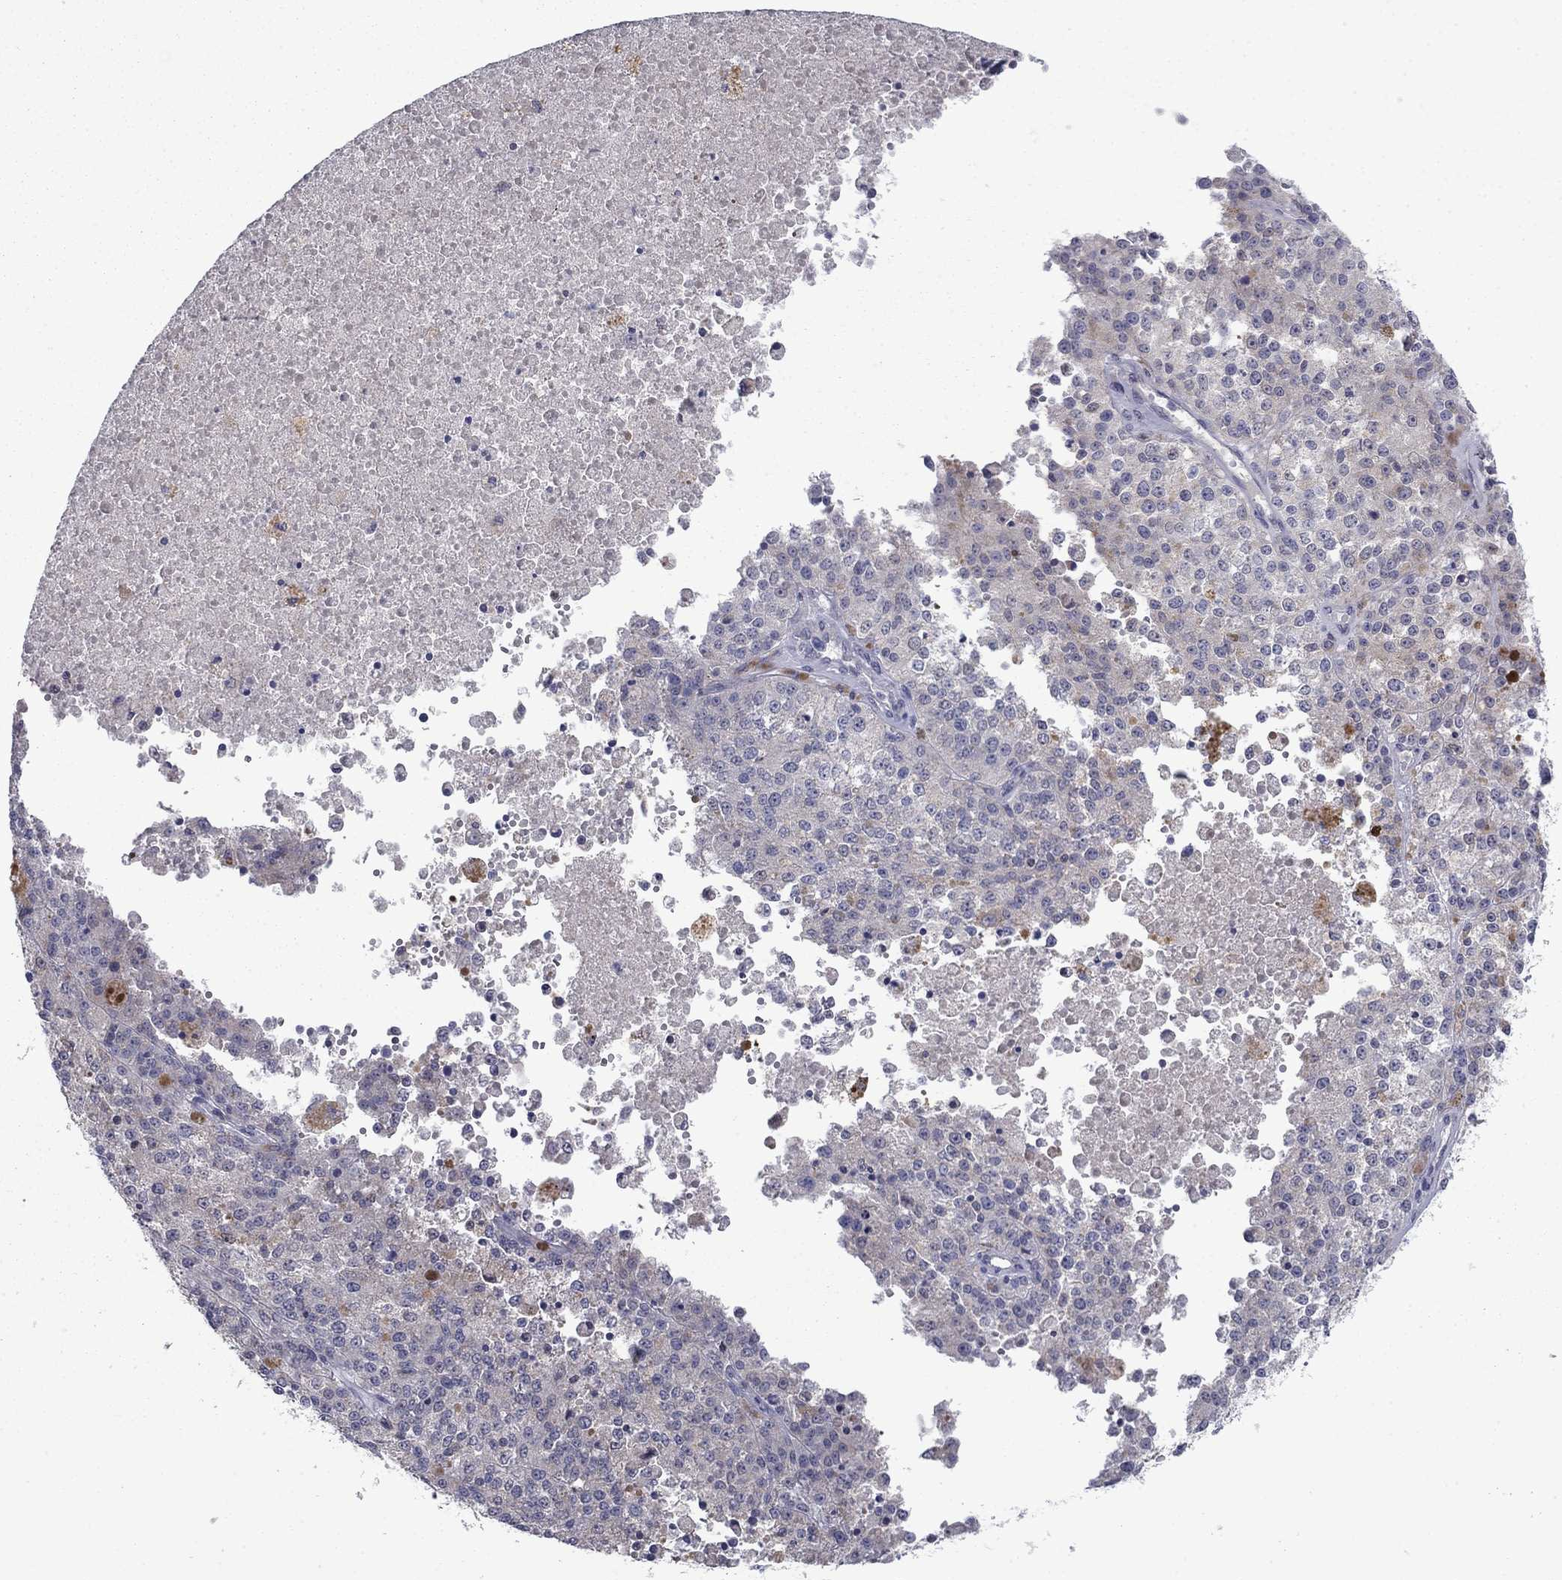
{"staining": {"intensity": "negative", "quantity": "none", "location": "none"}, "tissue": "melanoma", "cell_type": "Tumor cells", "image_type": "cancer", "snomed": [{"axis": "morphology", "description": "Malignant melanoma, Metastatic site"}, {"axis": "topography", "description": "Lymph node"}], "caption": "Immunohistochemical staining of human melanoma shows no significant staining in tumor cells. (Immunohistochemistry (ihc), brightfield microscopy, high magnification).", "gene": "GRHPR", "patient": {"sex": "female", "age": 64}}